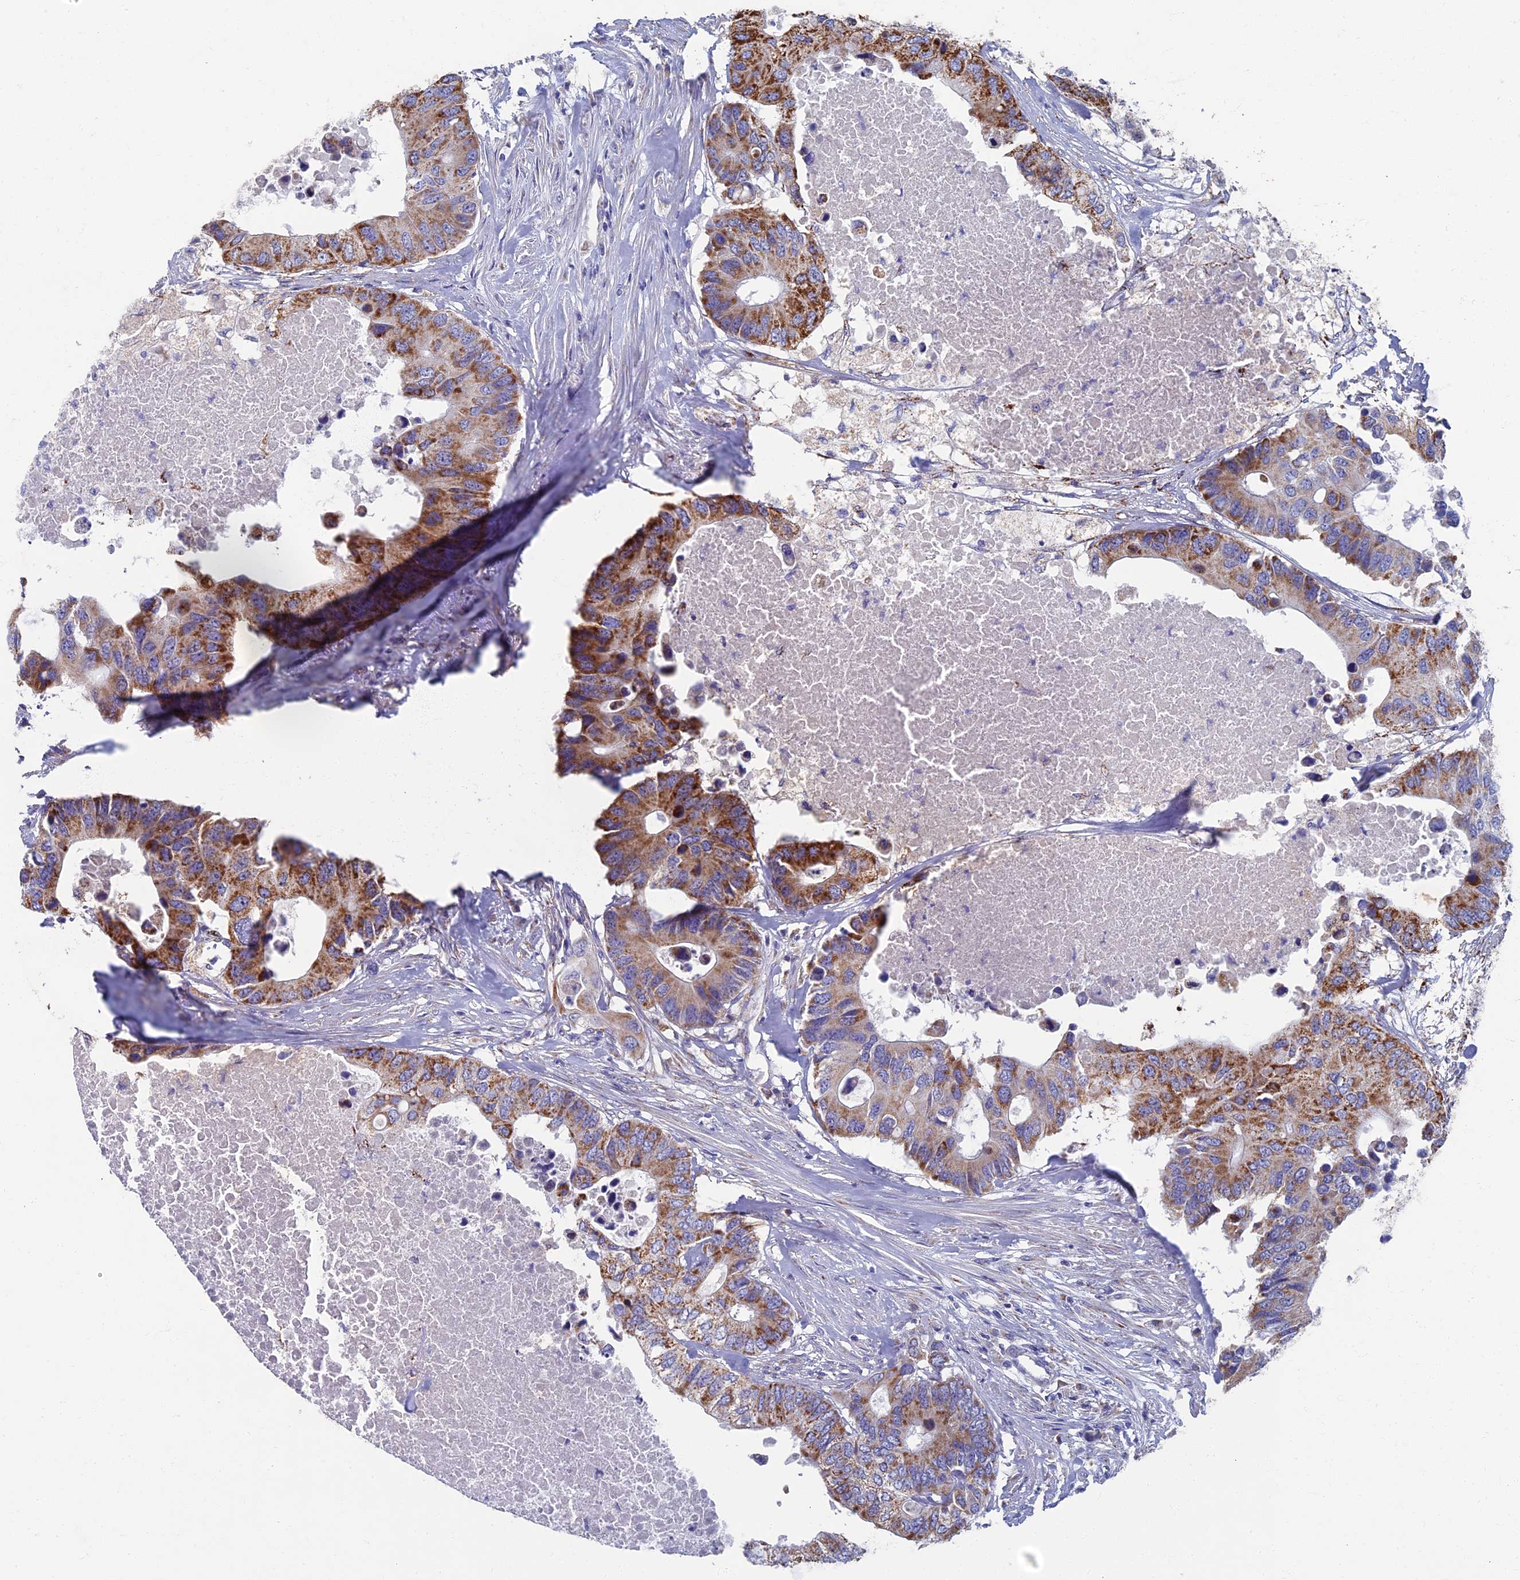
{"staining": {"intensity": "moderate", "quantity": "25%-75%", "location": "cytoplasmic/membranous"}, "tissue": "colorectal cancer", "cell_type": "Tumor cells", "image_type": "cancer", "snomed": [{"axis": "morphology", "description": "Adenocarcinoma, NOS"}, {"axis": "topography", "description": "Colon"}], "caption": "The immunohistochemical stain labels moderate cytoplasmic/membranous expression in tumor cells of colorectal adenocarcinoma tissue.", "gene": "OAT", "patient": {"sex": "male", "age": 71}}